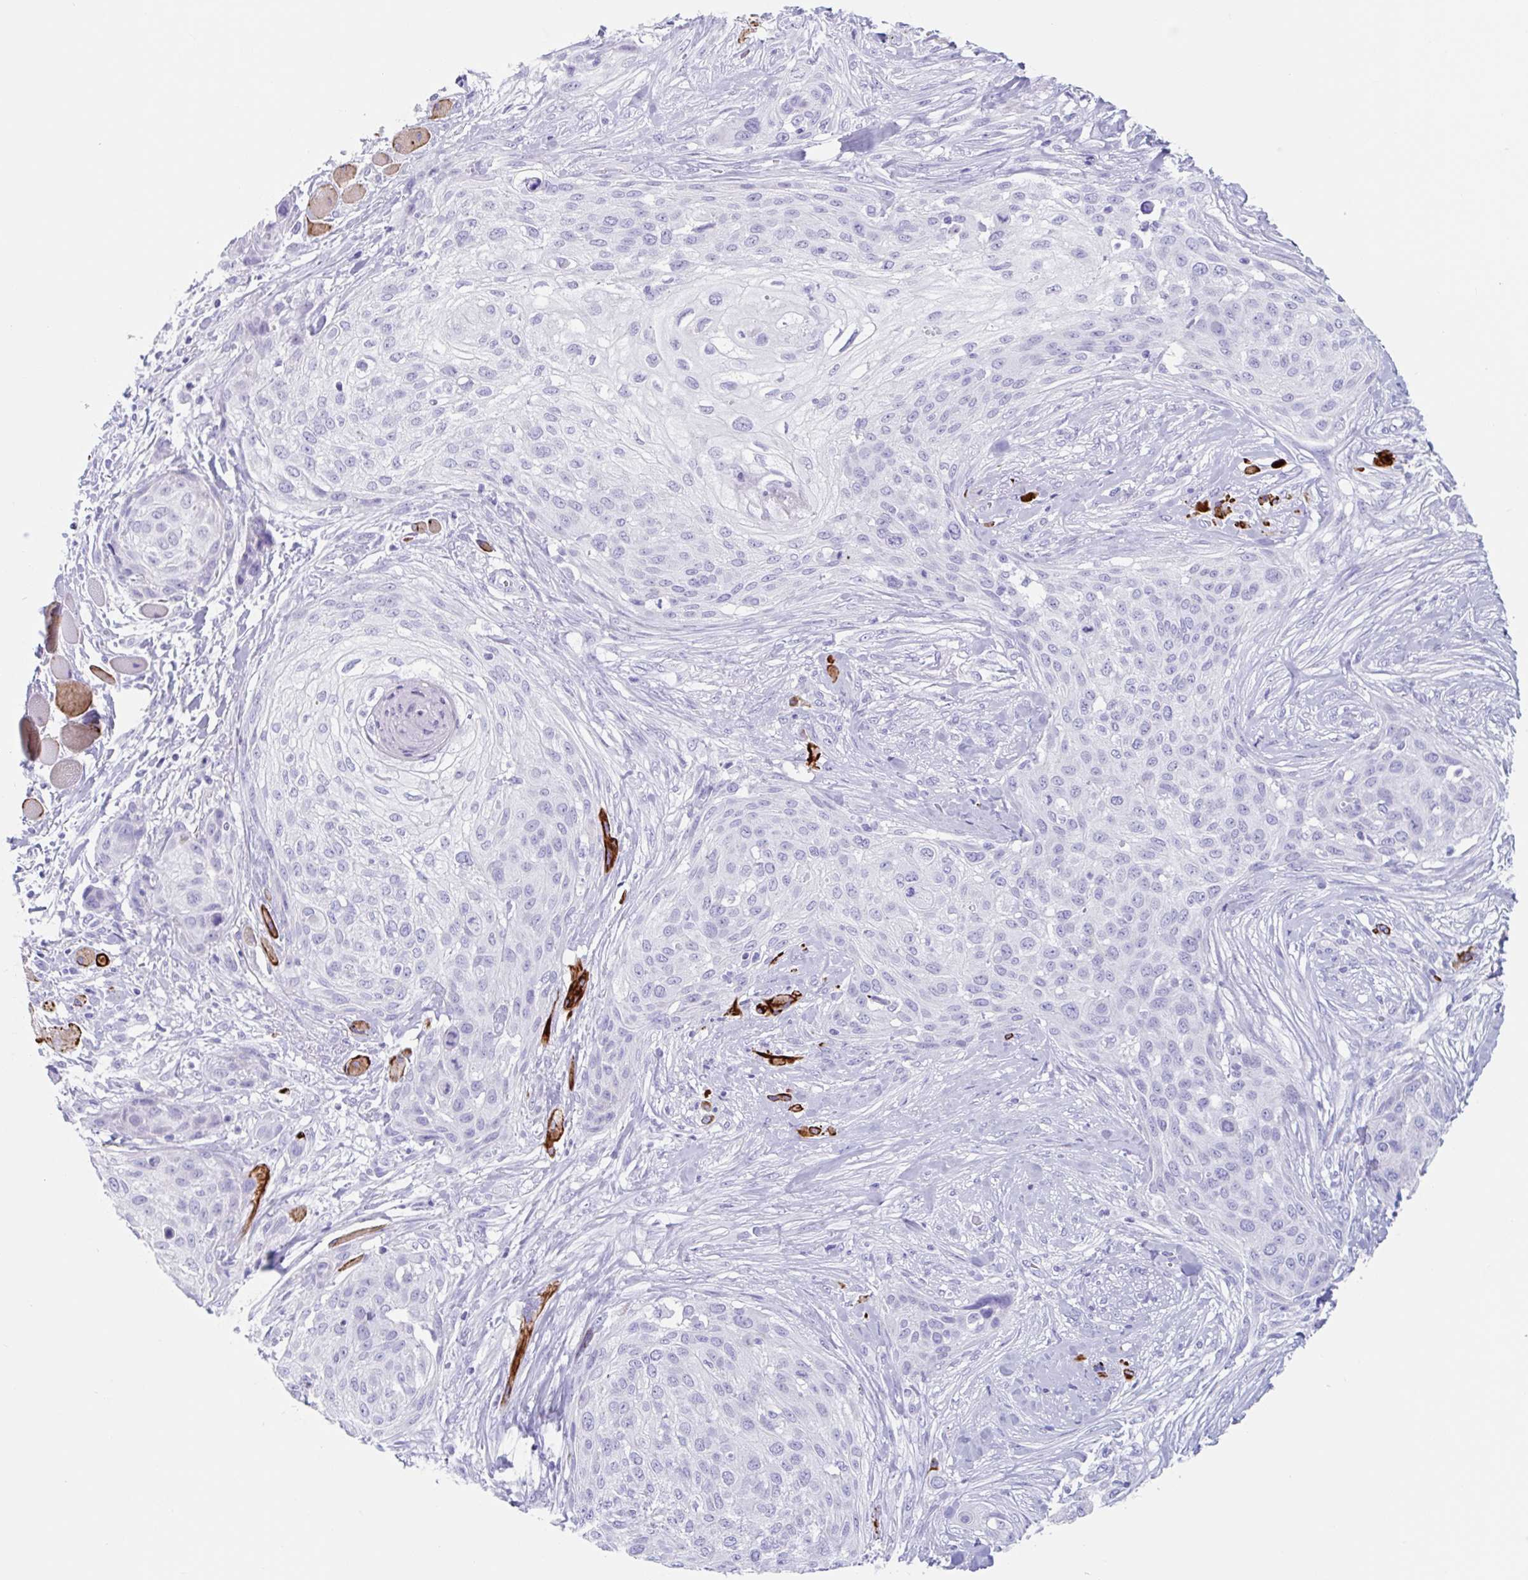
{"staining": {"intensity": "negative", "quantity": "none", "location": "none"}, "tissue": "skin cancer", "cell_type": "Tumor cells", "image_type": "cancer", "snomed": [{"axis": "morphology", "description": "Squamous cell carcinoma, NOS"}, {"axis": "topography", "description": "Skin"}], "caption": "Immunohistochemistry image of neoplastic tissue: skin cancer stained with DAB displays no significant protein staining in tumor cells. The staining was performed using DAB to visualize the protein expression in brown, while the nuclei were stained in blue with hematoxylin (Magnification: 20x).", "gene": "CPTP", "patient": {"sex": "female", "age": 87}}